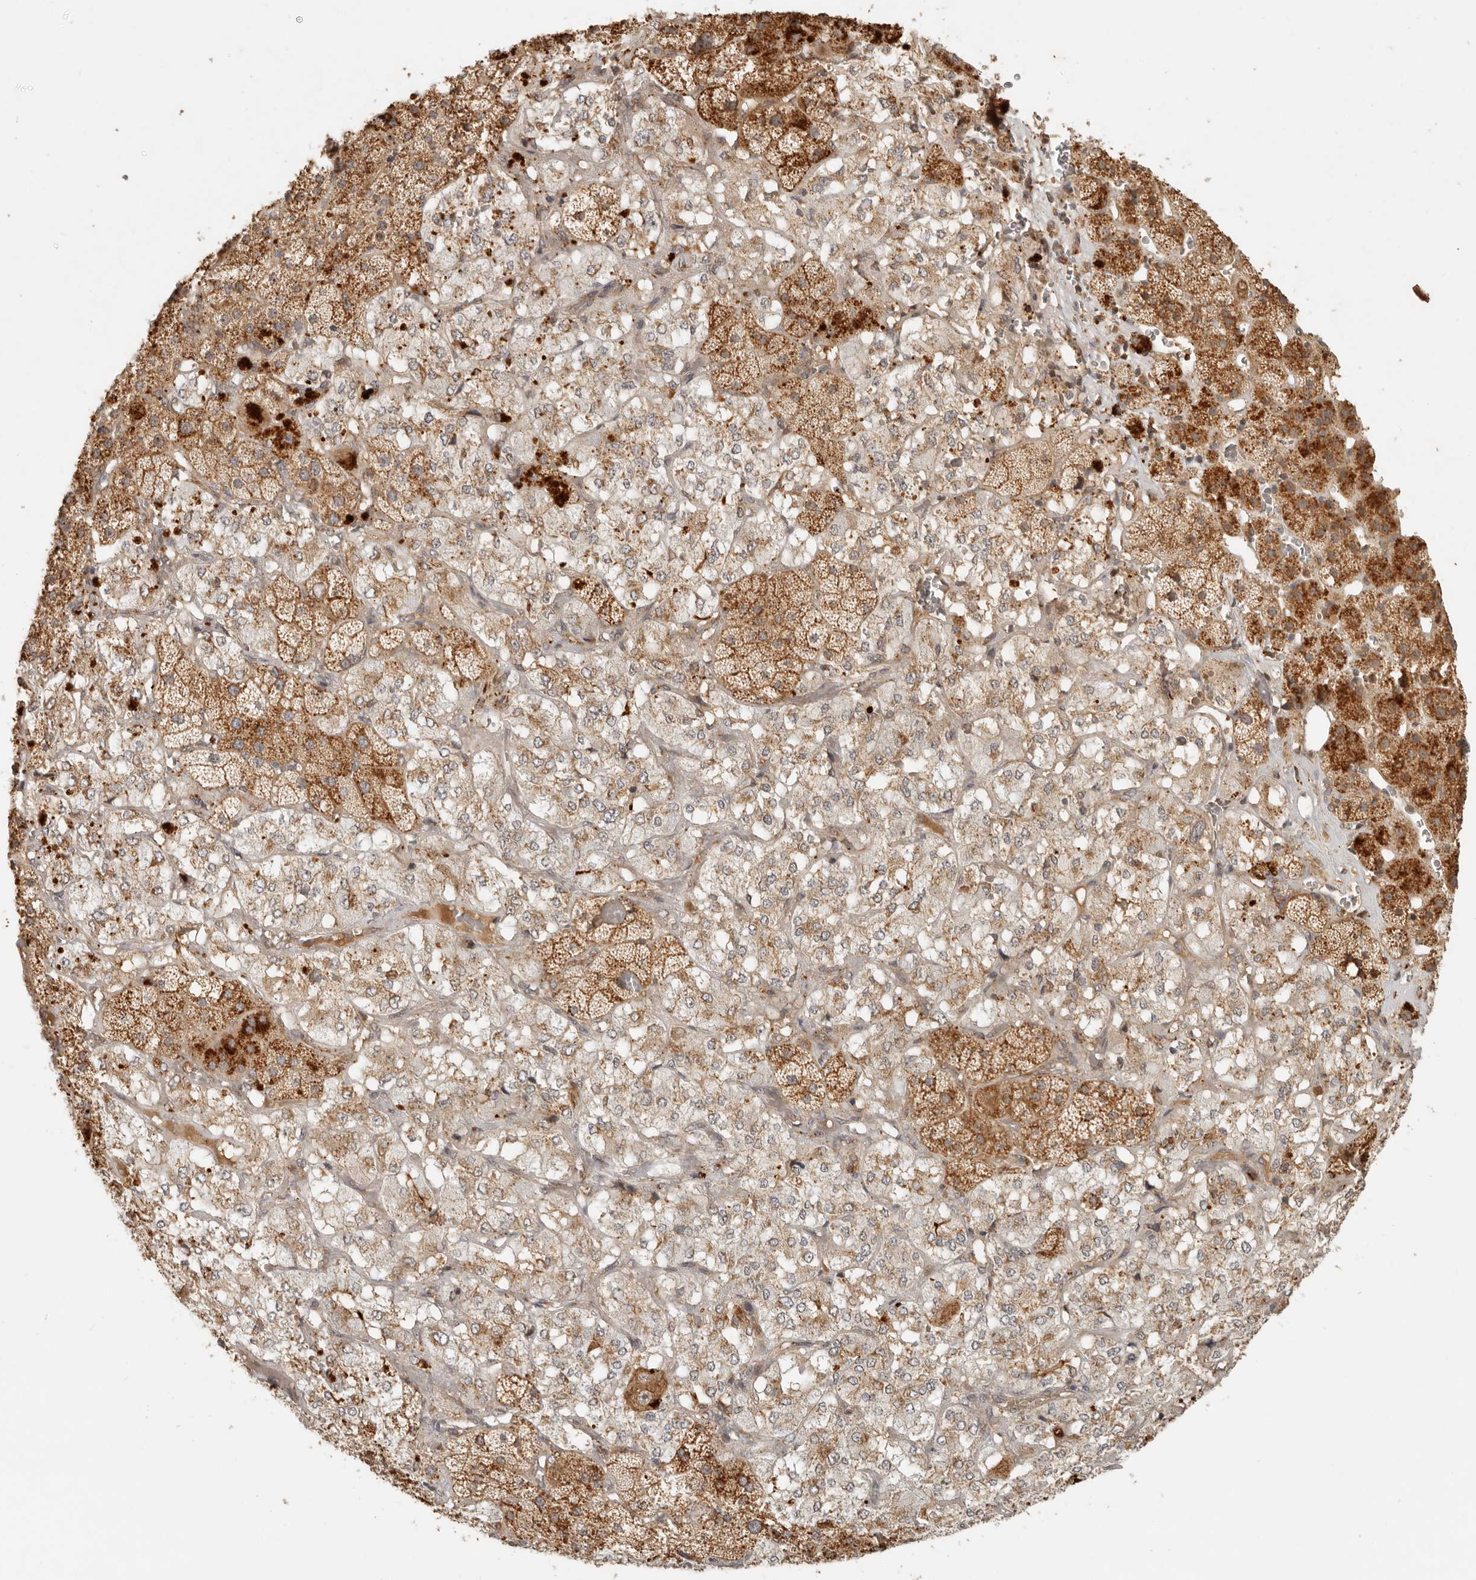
{"staining": {"intensity": "moderate", "quantity": ">75%", "location": "cytoplasmic/membranous"}, "tissue": "adrenal gland", "cell_type": "Glandular cells", "image_type": "normal", "snomed": [{"axis": "morphology", "description": "Normal tissue, NOS"}, {"axis": "topography", "description": "Adrenal gland"}], "caption": "DAB immunohistochemical staining of unremarkable adrenal gland shows moderate cytoplasmic/membranous protein expression in about >75% of glandular cells.", "gene": "ANKRD61", "patient": {"sex": "male", "age": 57}}